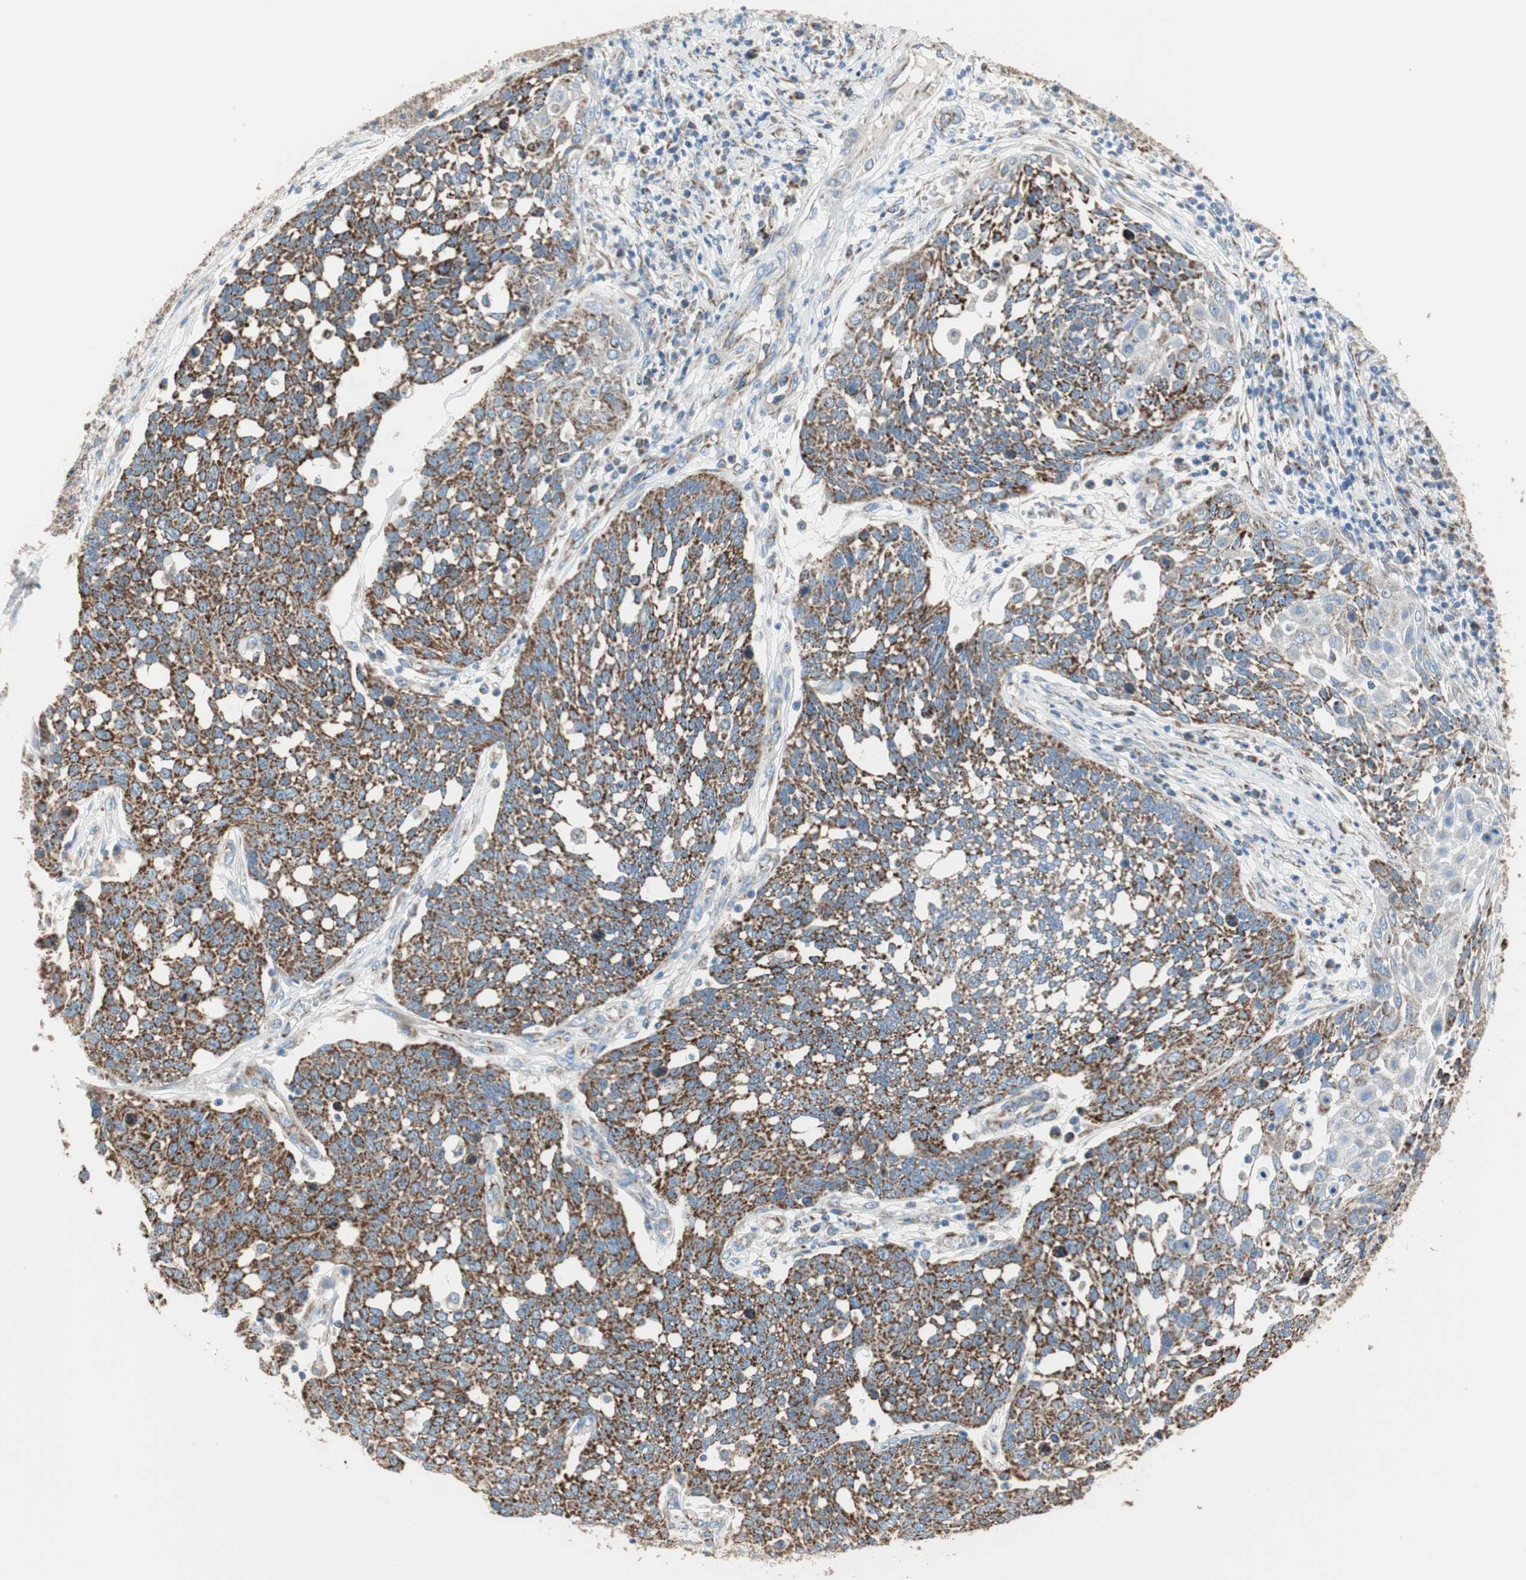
{"staining": {"intensity": "strong", "quantity": ">75%", "location": "cytoplasmic/membranous"}, "tissue": "cervical cancer", "cell_type": "Tumor cells", "image_type": "cancer", "snomed": [{"axis": "morphology", "description": "Squamous cell carcinoma, NOS"}, {"axis": "topography", "description": "Cervix"}], "caption": "Squamous cell carcinoma (cervical) tissue shows strong cytoplasmic/membranous staining in about >75% of tumor cells", "gene": "TST", "patient": {"sex": "female", "age": 34}}